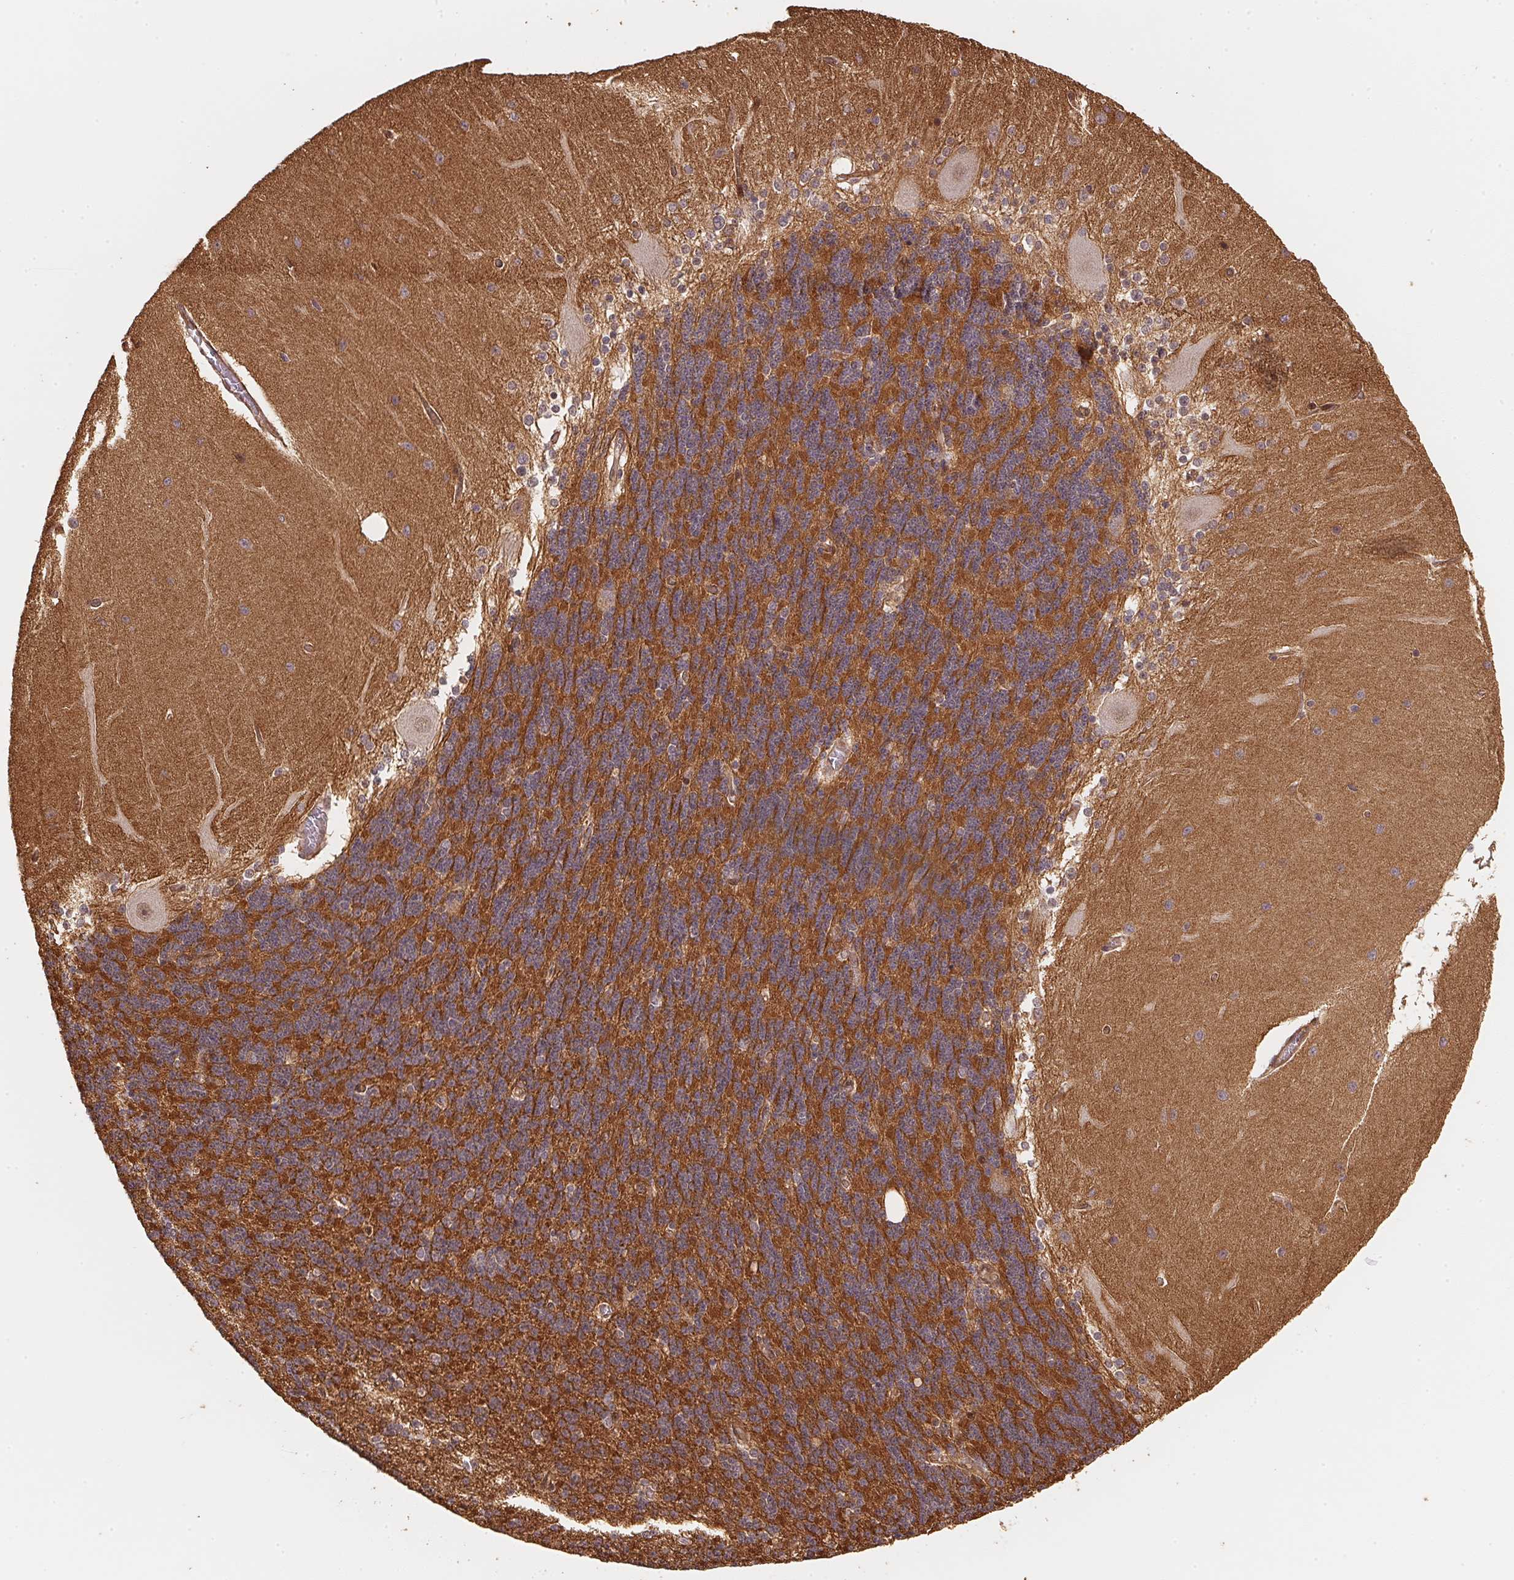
{"staining": {"intensity": "strong", "quantity": "25%-75%", "location": "cytoplasmic/membranous"}, "tissue": "cerebellum", "cell_type": "Cells in granular layer", "image_type": "normal", "snomed": [{"axis": "morphology", "description": "Normal tissue, NOS"}, {"axis": "topography", "description": "Cerebellum"}], "caption": "A brown stain highlights strong cytoplasmic/membranous expression of a protein in cells in granular layer of unremarkable human cerebellum. The staining was performed using DAB (3,3'-diaminobenzidine) to visualize the protein expression in brown, while the nuclei were stained in blue with hematoxylin (Magnification: 20x).", "gene": "TMEM222", "patient": {"sex": "female", "age": 54}}